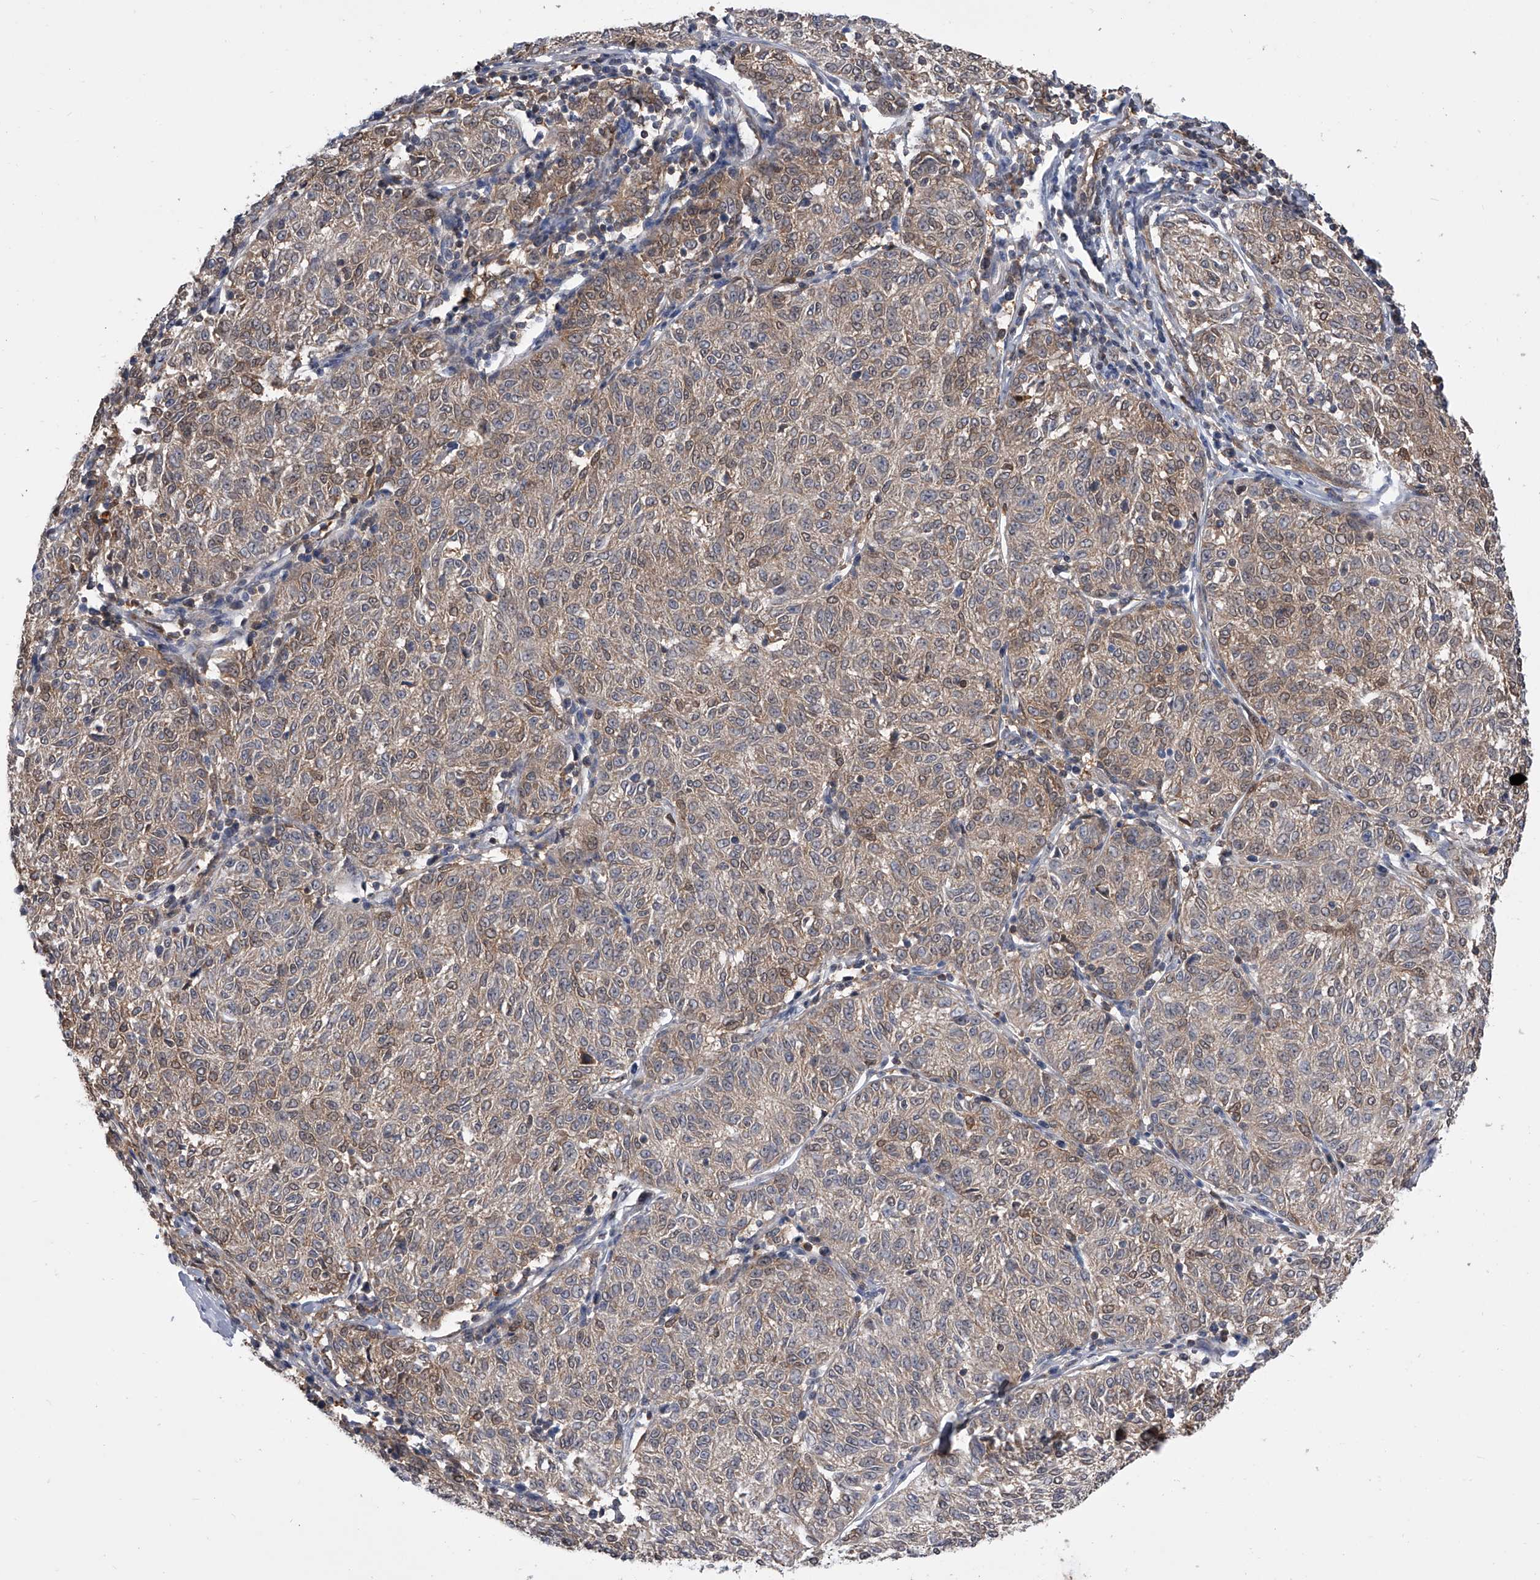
{"staining": {"intensity": "moderate", "quantity": "25%-75%", "location": "cytoplasmic/membranous"}, "tissue": "melanoma", "cell_type": "Tumor cells", "image_type": "cancer", "snomed": [{"axis": "morphology", "description": "Malignant melanoma, NOS"}, {"axis": "topography", "description": "Skin"}], "caption": "Human melanoma stained with a protein marker displays moderate staining in tumor cells.", "gene": "SERPINB9", "patient": {"sex": "female", "age": 72}}